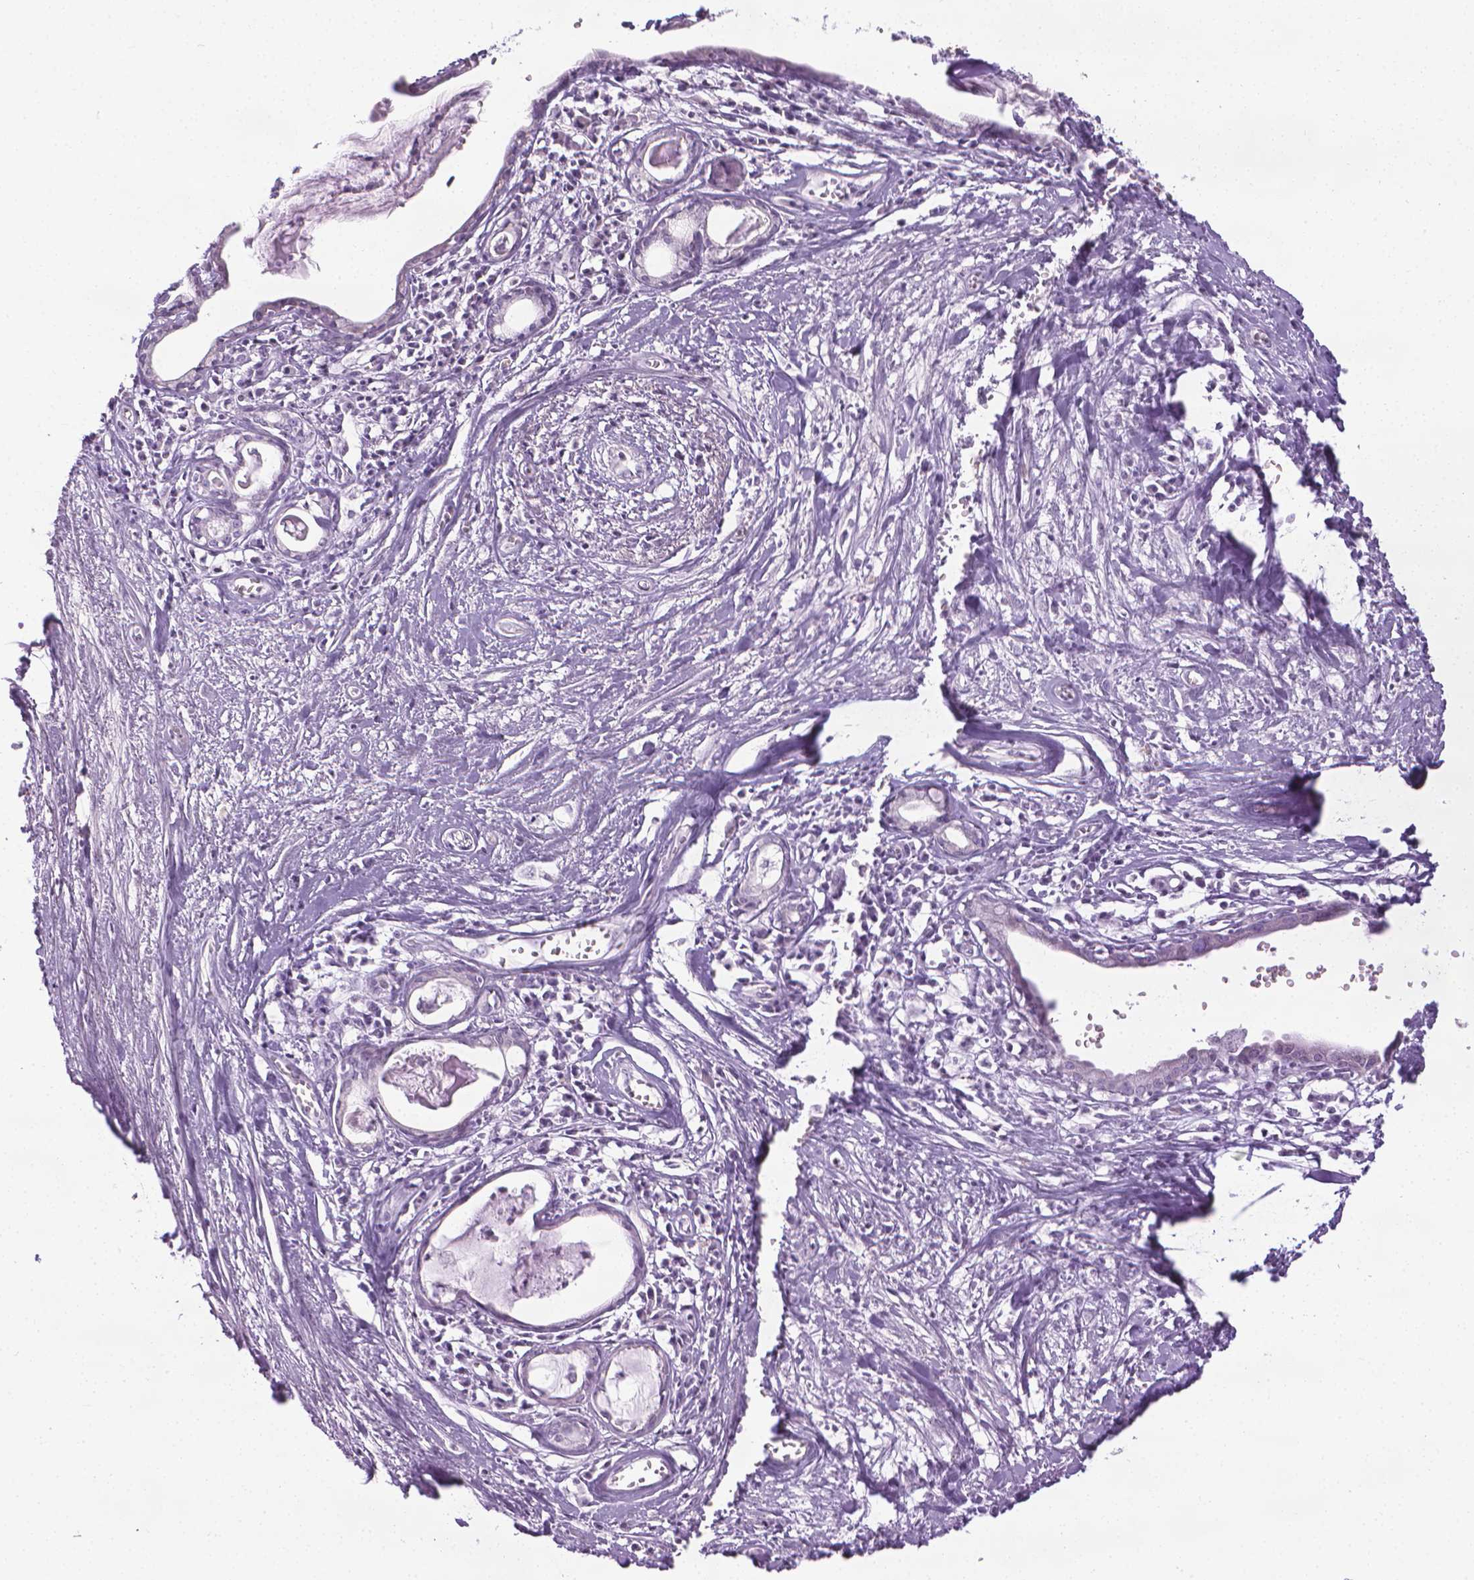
{"staining": {"intensity": "negative", "quantity": "none", "location": "none"}, "tissue": "adipose tissue", "cell_type": "Adipocytes", "image_type": "normal", "snomed": [{"axis": "morphology", "description": "Normal tissue, NOS"}, {"axis": "morphology", "description": "Squamous cell carcinoma, NOS"}, {"axis": "topography", "description": "Cartilage tissue"}, {"axis": "topography", "description": "Head-Neck"}], "caption": "The micrograph shows no significant expression in adipocytes of adipose tissue. (Stains: DAB immunohistochemistry (IHC) with hematoxylin counter stain, Microscopy: brightfield microscopy at high magnification).", "gene": "DNAI7", "patient": {"sex": "male", "age": 57}}